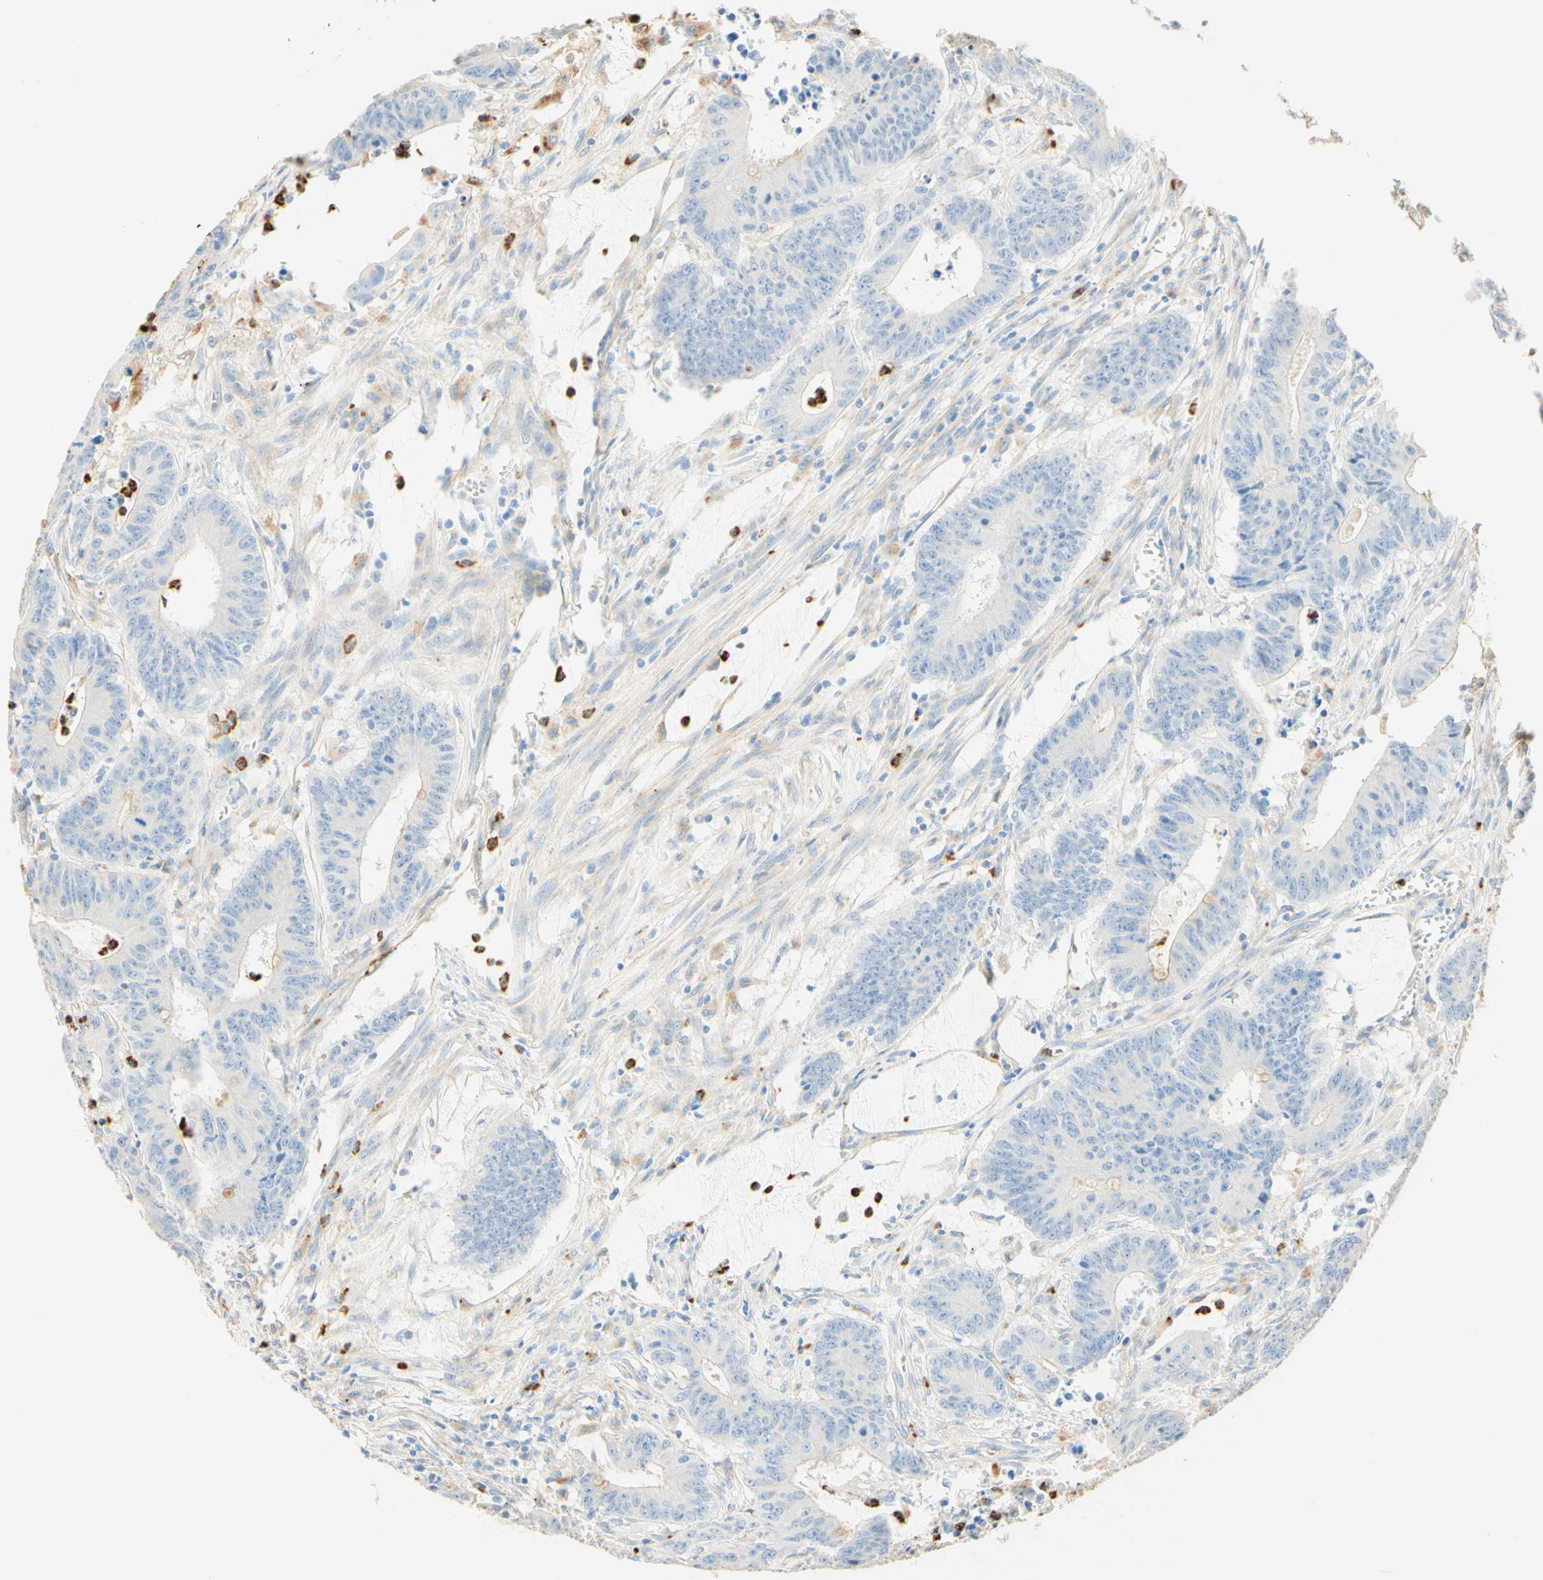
{"staining": {"intensity": "negative", "quantity": "none", "location": "none"}, "tissue": "colorectal cancer", "cell_type": "Tumor cells", "image_type": "cancer", "snomed": [{"axis": "morphology", "description": "Adenocarcinoma, NOS"}, {"axis": "topography", "description": "Colon"}], "caption": "DAB immunohistochemical staining of human colorectal adenocarcinoma shows no significant staining in tumor cells. Nuclei are stained in blue.", "gene": "CD63", "patient": {"sex": "male", "age": 45}}